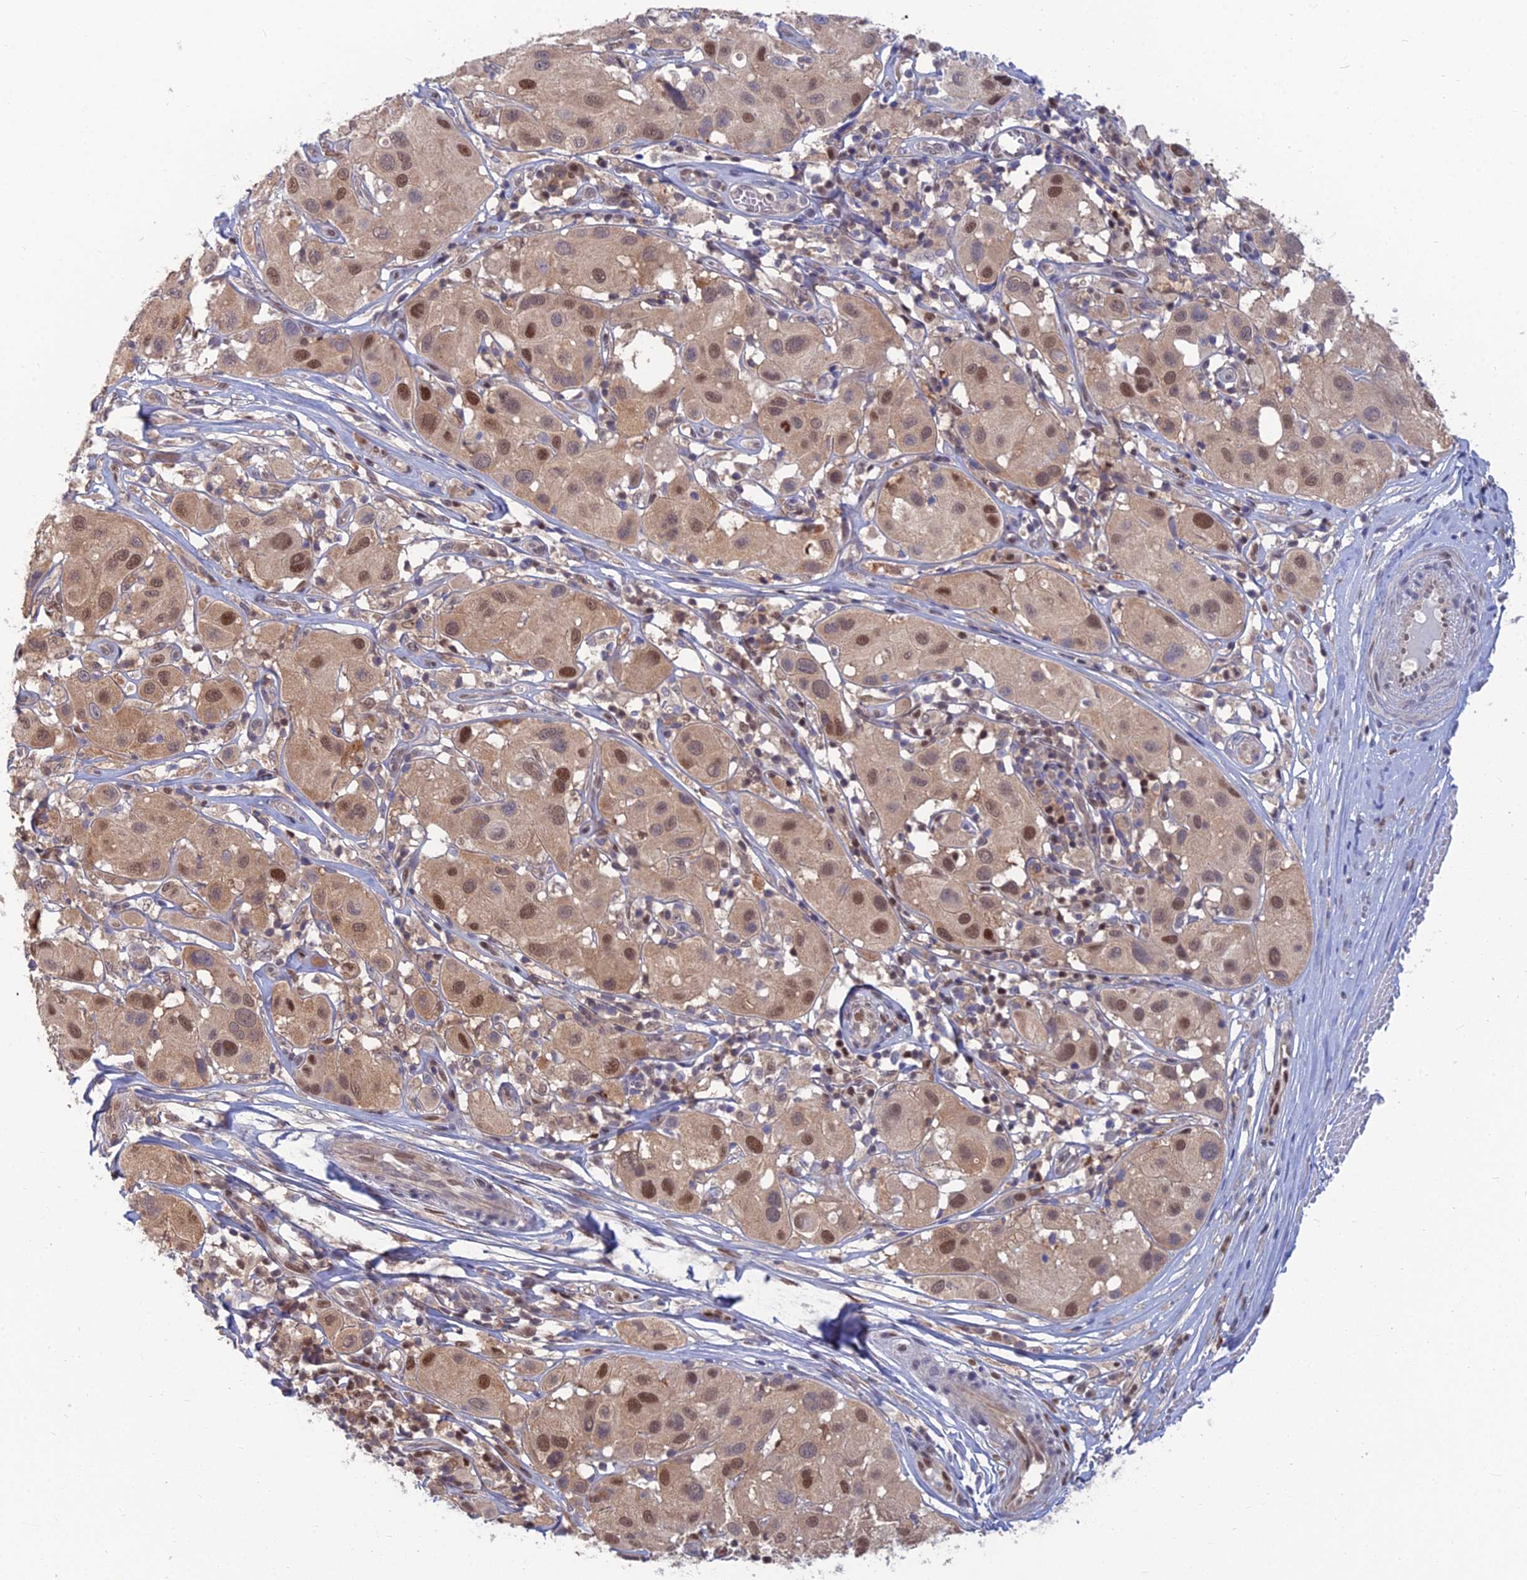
{"staining": {"intensity": "moderate", "quantity": ">75%", "location": "cytoplasmic/membranous,nuclear"}, "tissue": "melanoma", "cell_type": "Tumor cells", "image_type": "cancer", "snomed": [{"axis": "morphology", "description": "Malignant melanoma, Metastatic site"}, {"axis": "topography", "description": "Skin"}], "caption": "Protein expression analysis of melanoma reveals moderate cytoplasmic/membranous and nuclear staining in approximately >75% of tumor cells.", "gene": "DNPEP", "patient": {"sex": "male", "age": 41}}